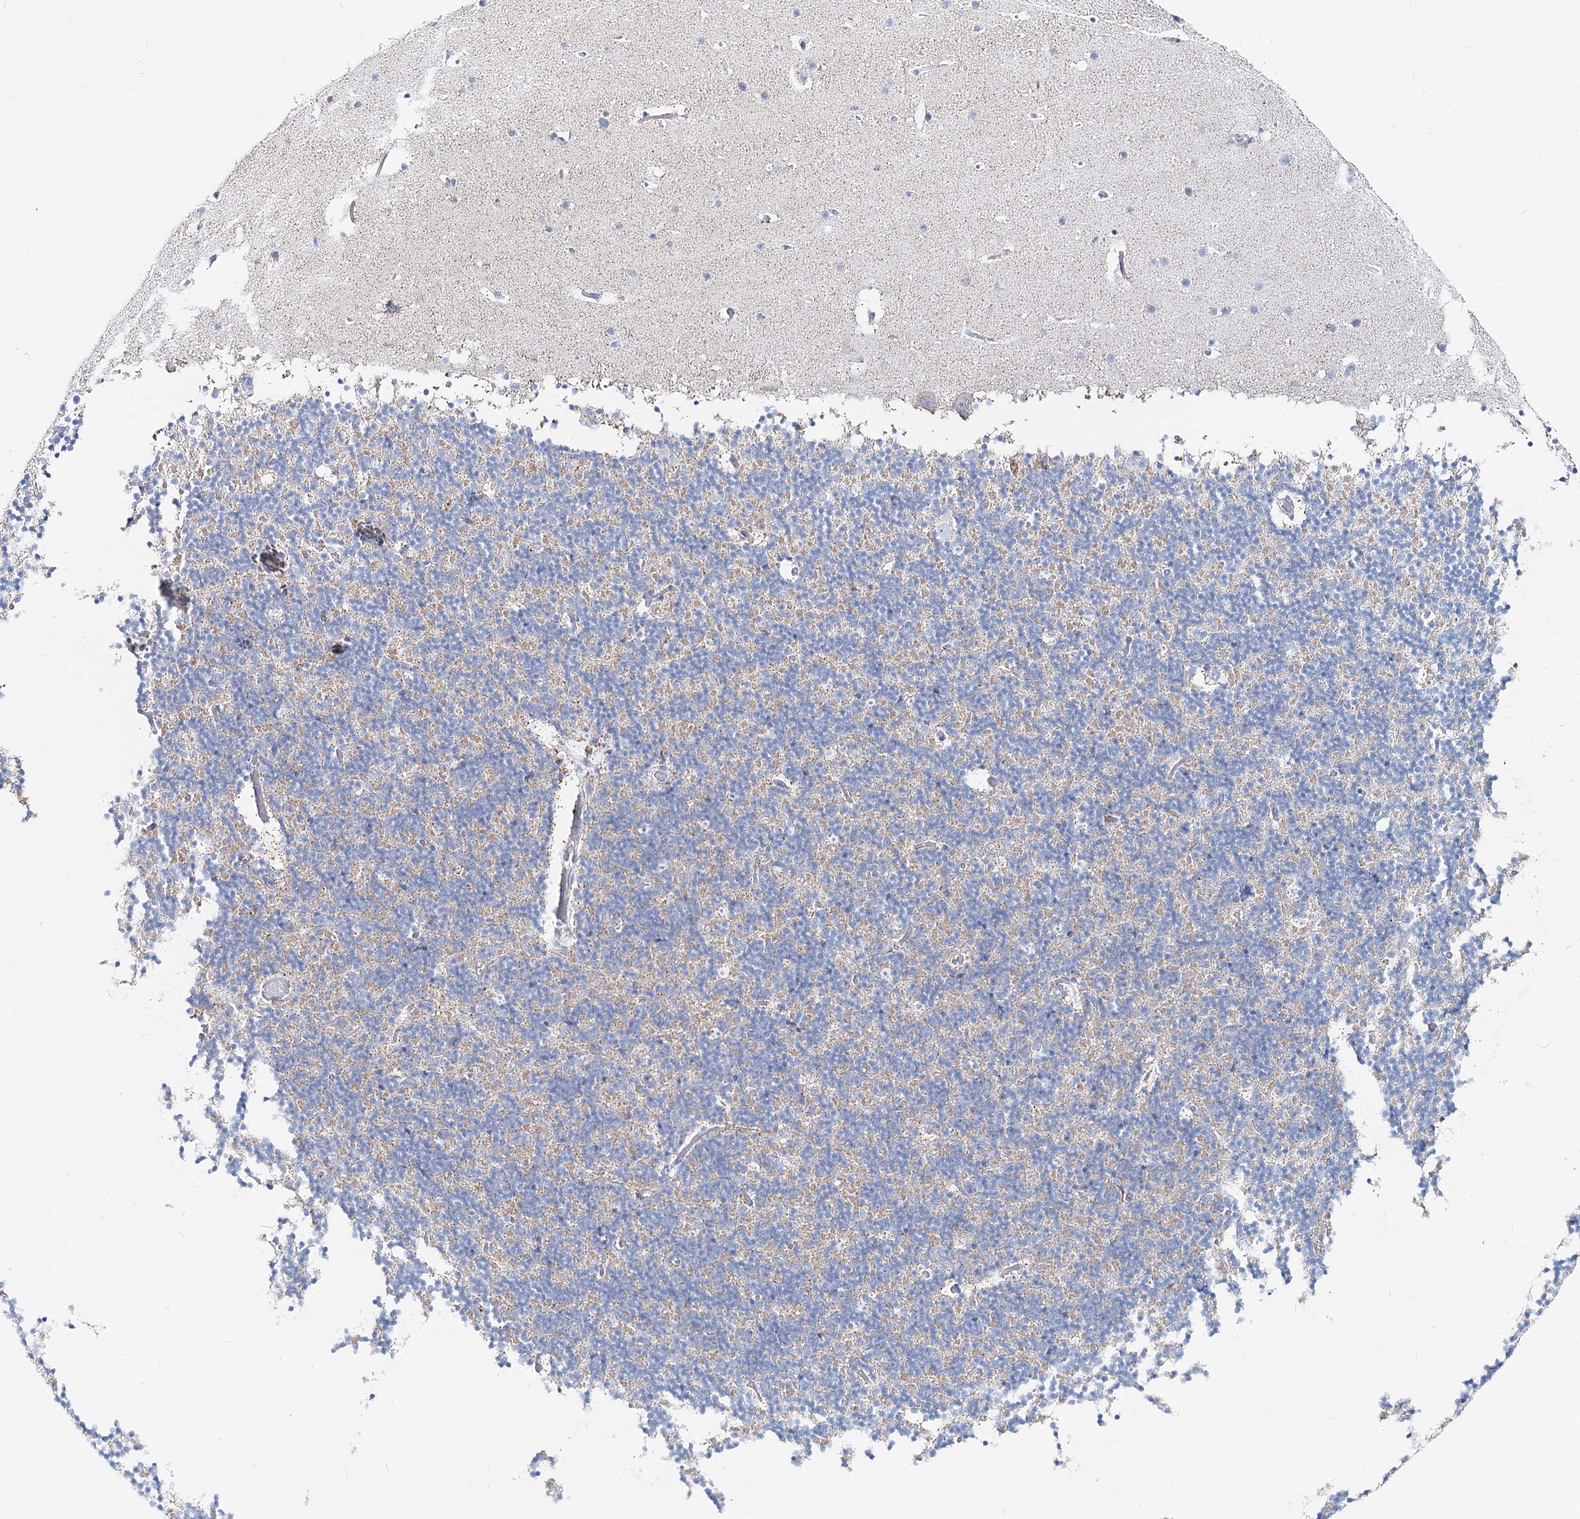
{"staining": {"intensity": "negative", "quantity": "none", "location": "none"}, "tissue": "cerebellum", "cell_type": "Cells in granular layer", "image_type": "normal", "snomed": [{"axis": "morphology", "description": "Normal tissue, NOS"}, {"axis": "topography", "description": "Cerebellum"}], "caption": "The image demonstrates no significant expression in cells in granular layer of cerebellum.", "gene": "MCCC2", "patient": {"sex": "male", "age": 57}}